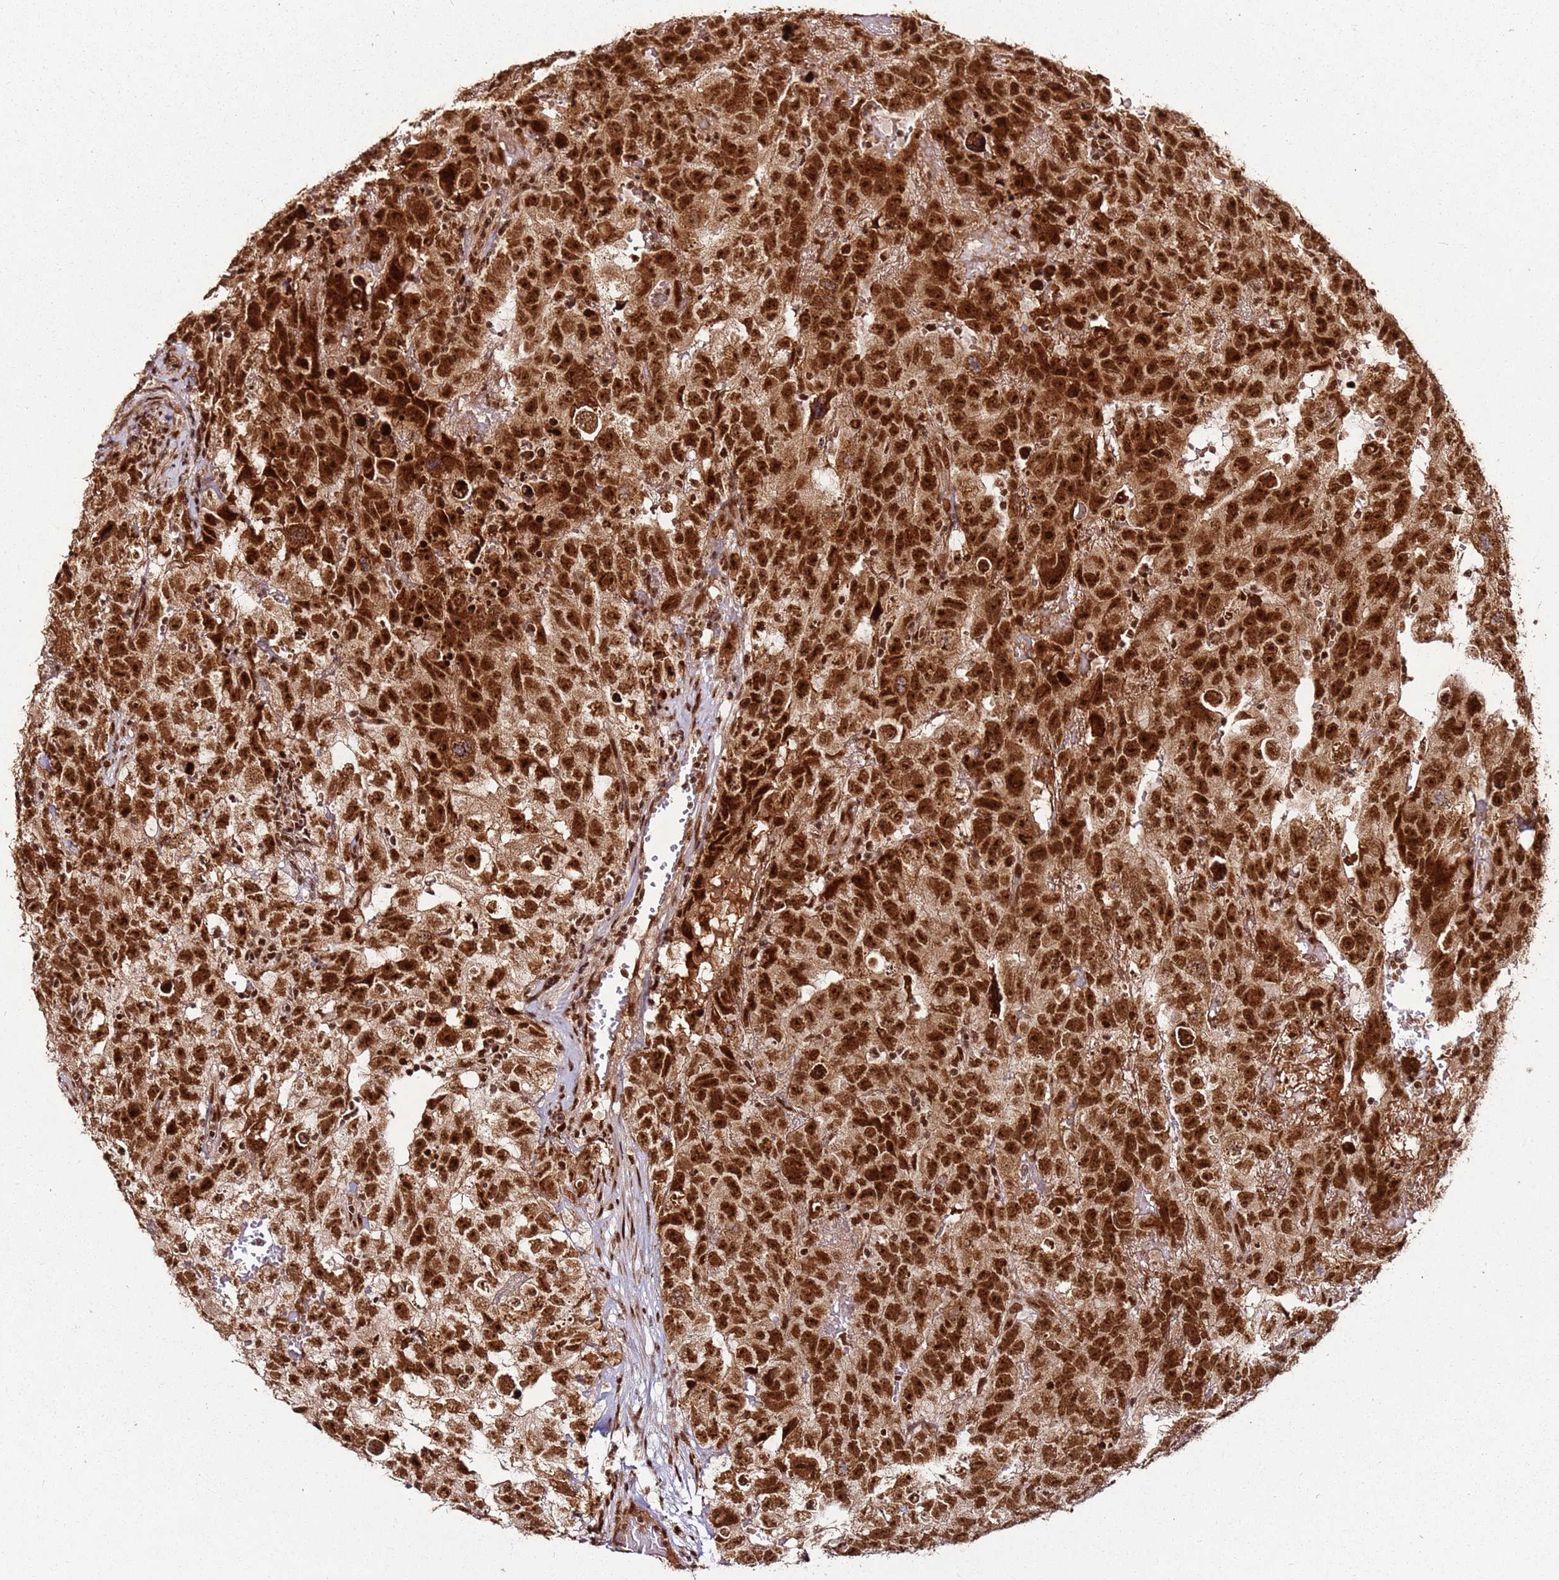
{"staining": {"intensity": "strong", "quantity": ">75%", "location": "nuclear"}, "tissue": "testis cancer", "cell_type": "Tumor cells", "image_type": "cancer", "snomed": [{"axis": "morphology", "description": "Carcinoma, Embryonal, NOS"}, {"axis": "topography", "description": "Testis"}], "caption": "Protein expression analysis of human testis embryonal carcinoma reveals strong nuclear positivity in about >75% of tumor cells.", "gene": "XRN2", "patient": {"sex": "male", "age": 45}}